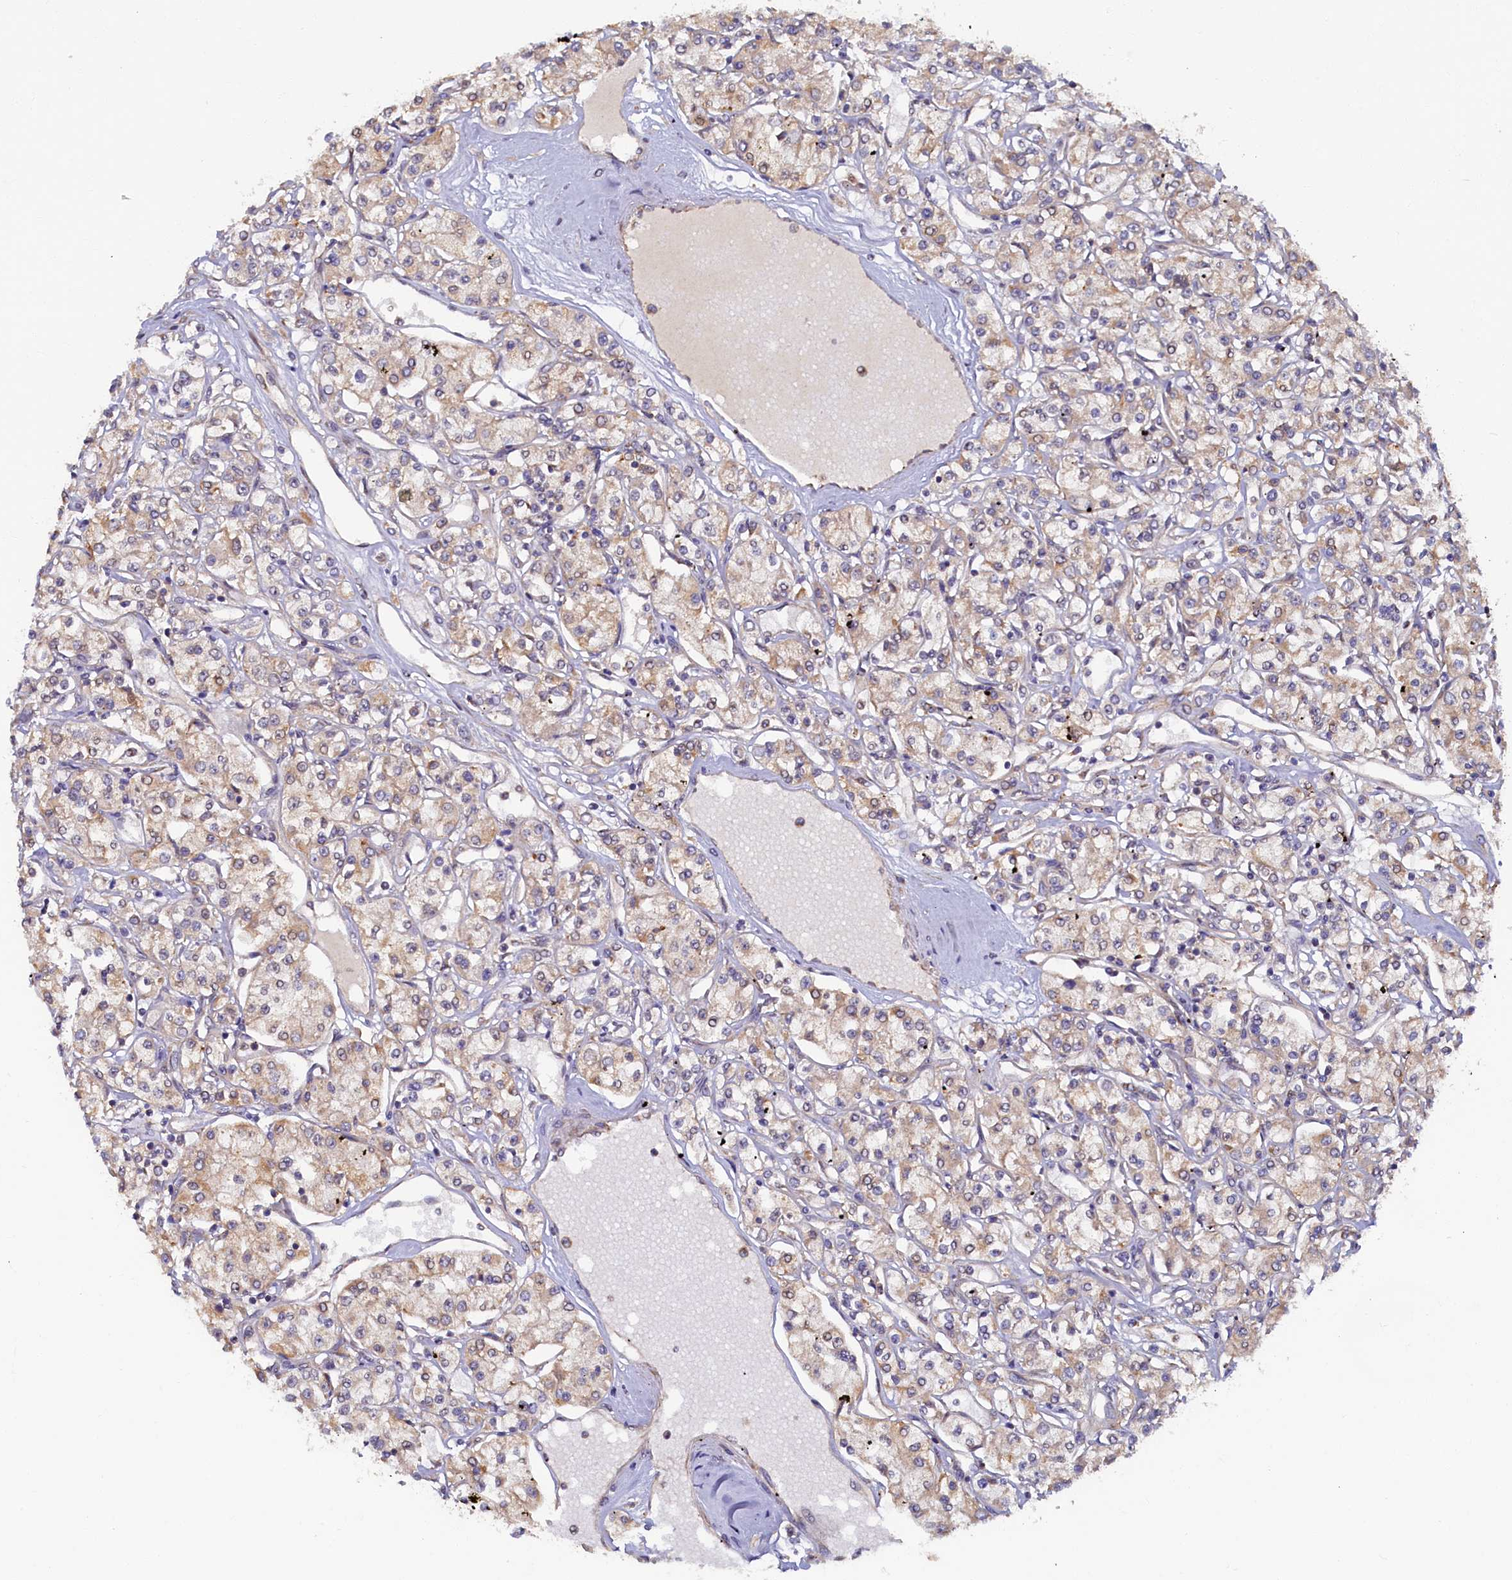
{"staining": {"intensity": "weak", "quantity": "25%-75%", "location": "cytoplasmic/membranous"}, "tissue": "renal cancer", "cell_type": "Tumor cells", "image_type": "cancer", "snomed": [{"axis": "morphology", "description": "Adenocarcinoma, NOS"}, {"axis": "topography", "description": "Kidney"}], "caption": "Immunohistochemical staining of human renal cancer shows low levels of weak cytoplasmic/membranous expression in approximately 25%-75% of tumor cells. (DAB IHC, brown staining for protein, blue staining for nuclei).", "gene": "STX12", "patient": {"sex": "female", "age": 59}}